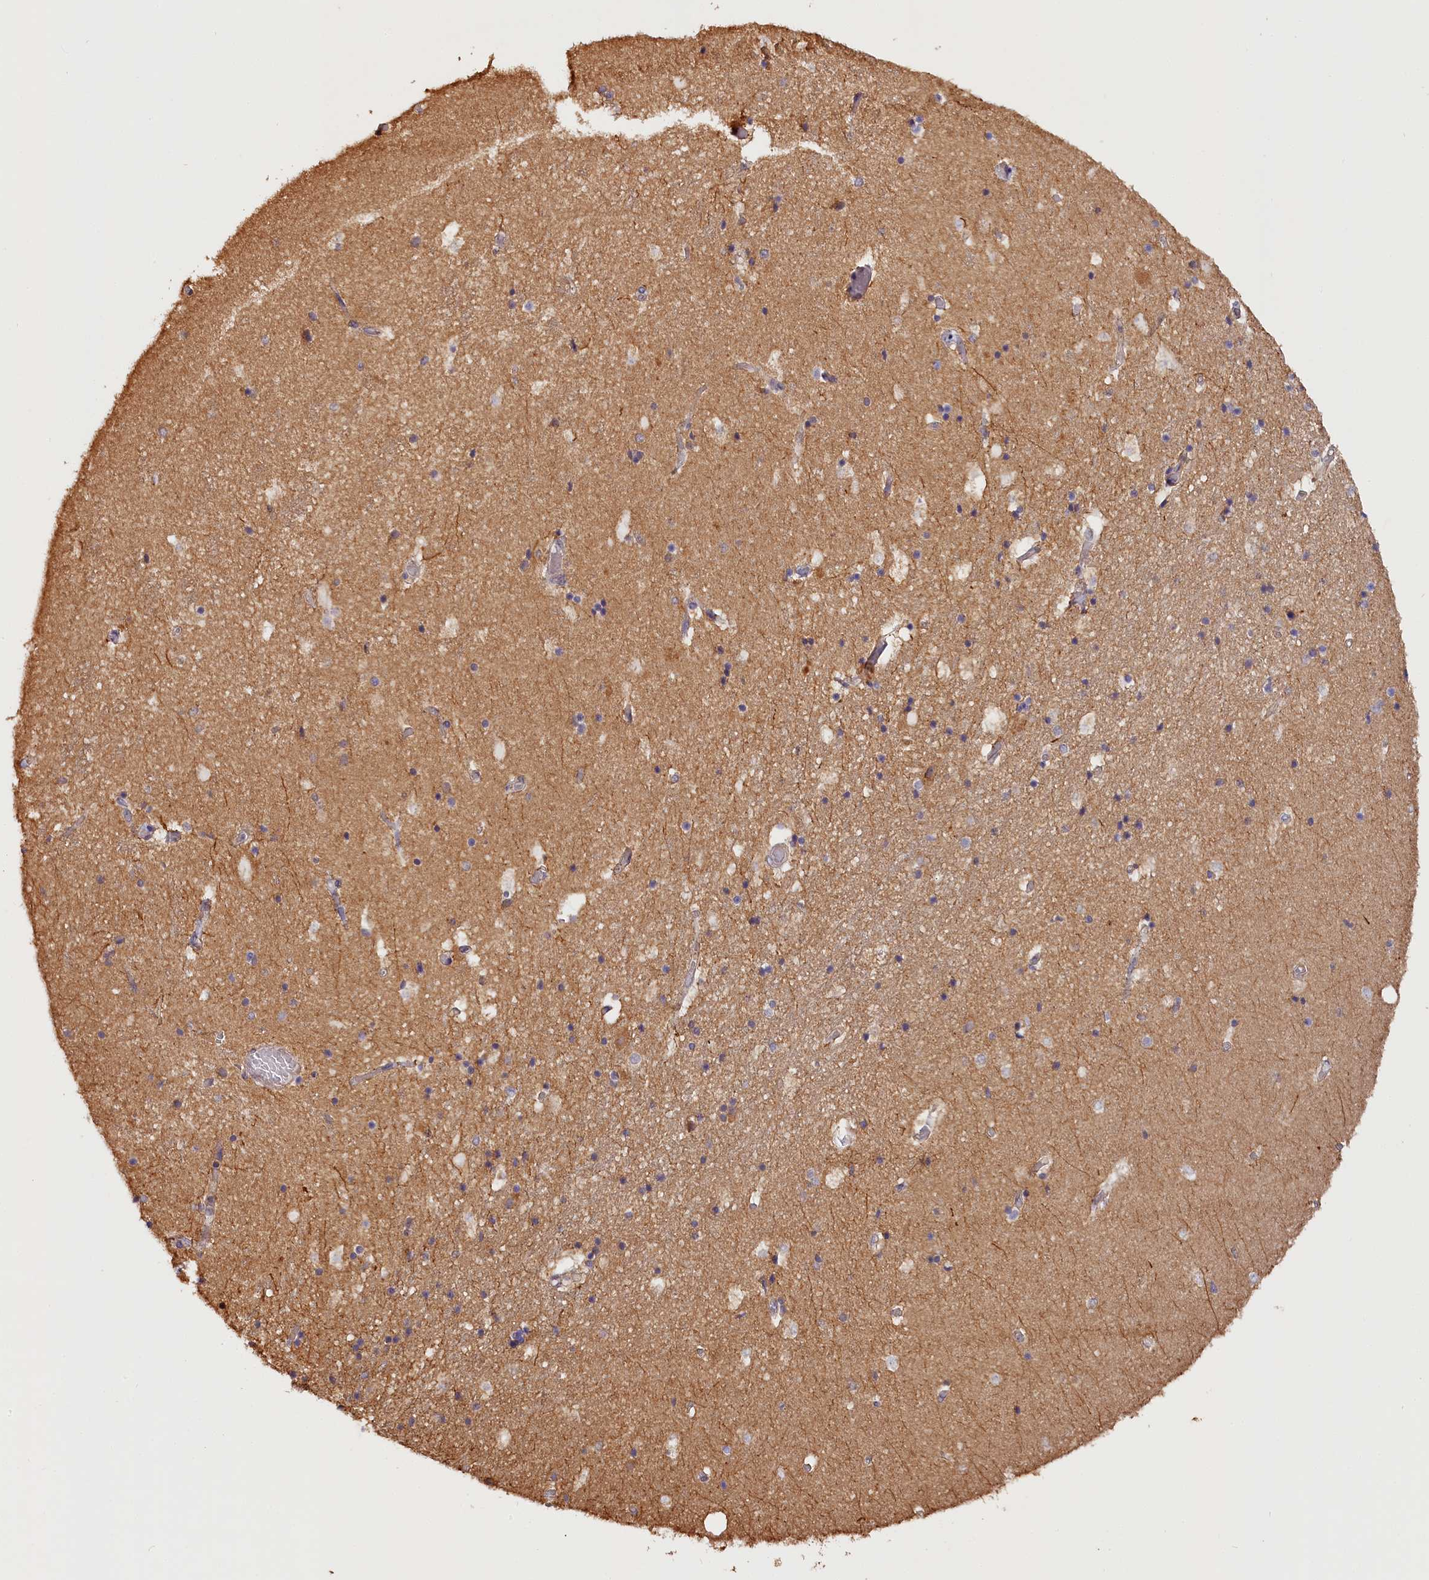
{"staining": {"intensity": "negative", "quantity": "none", "location": "none"}, "tissue": "hippocampus", "cell_type": "Glial cells", "image_type": "normal", "snomed": [{"axis": "morphology", "description": "Normal tissue, NOS"}, {"axis": "topography", "description": "Hippocampus"}], "caption": "Glial cells are negative for protein expression in unremarkable human hippocampus. (DAB (3,3'-diaminobenzidine) immunohistochemistry (IHC) with hematoxylin counter stain).", "gene": "KATNB1", "patient": {"sex": "female", "age": 52}}